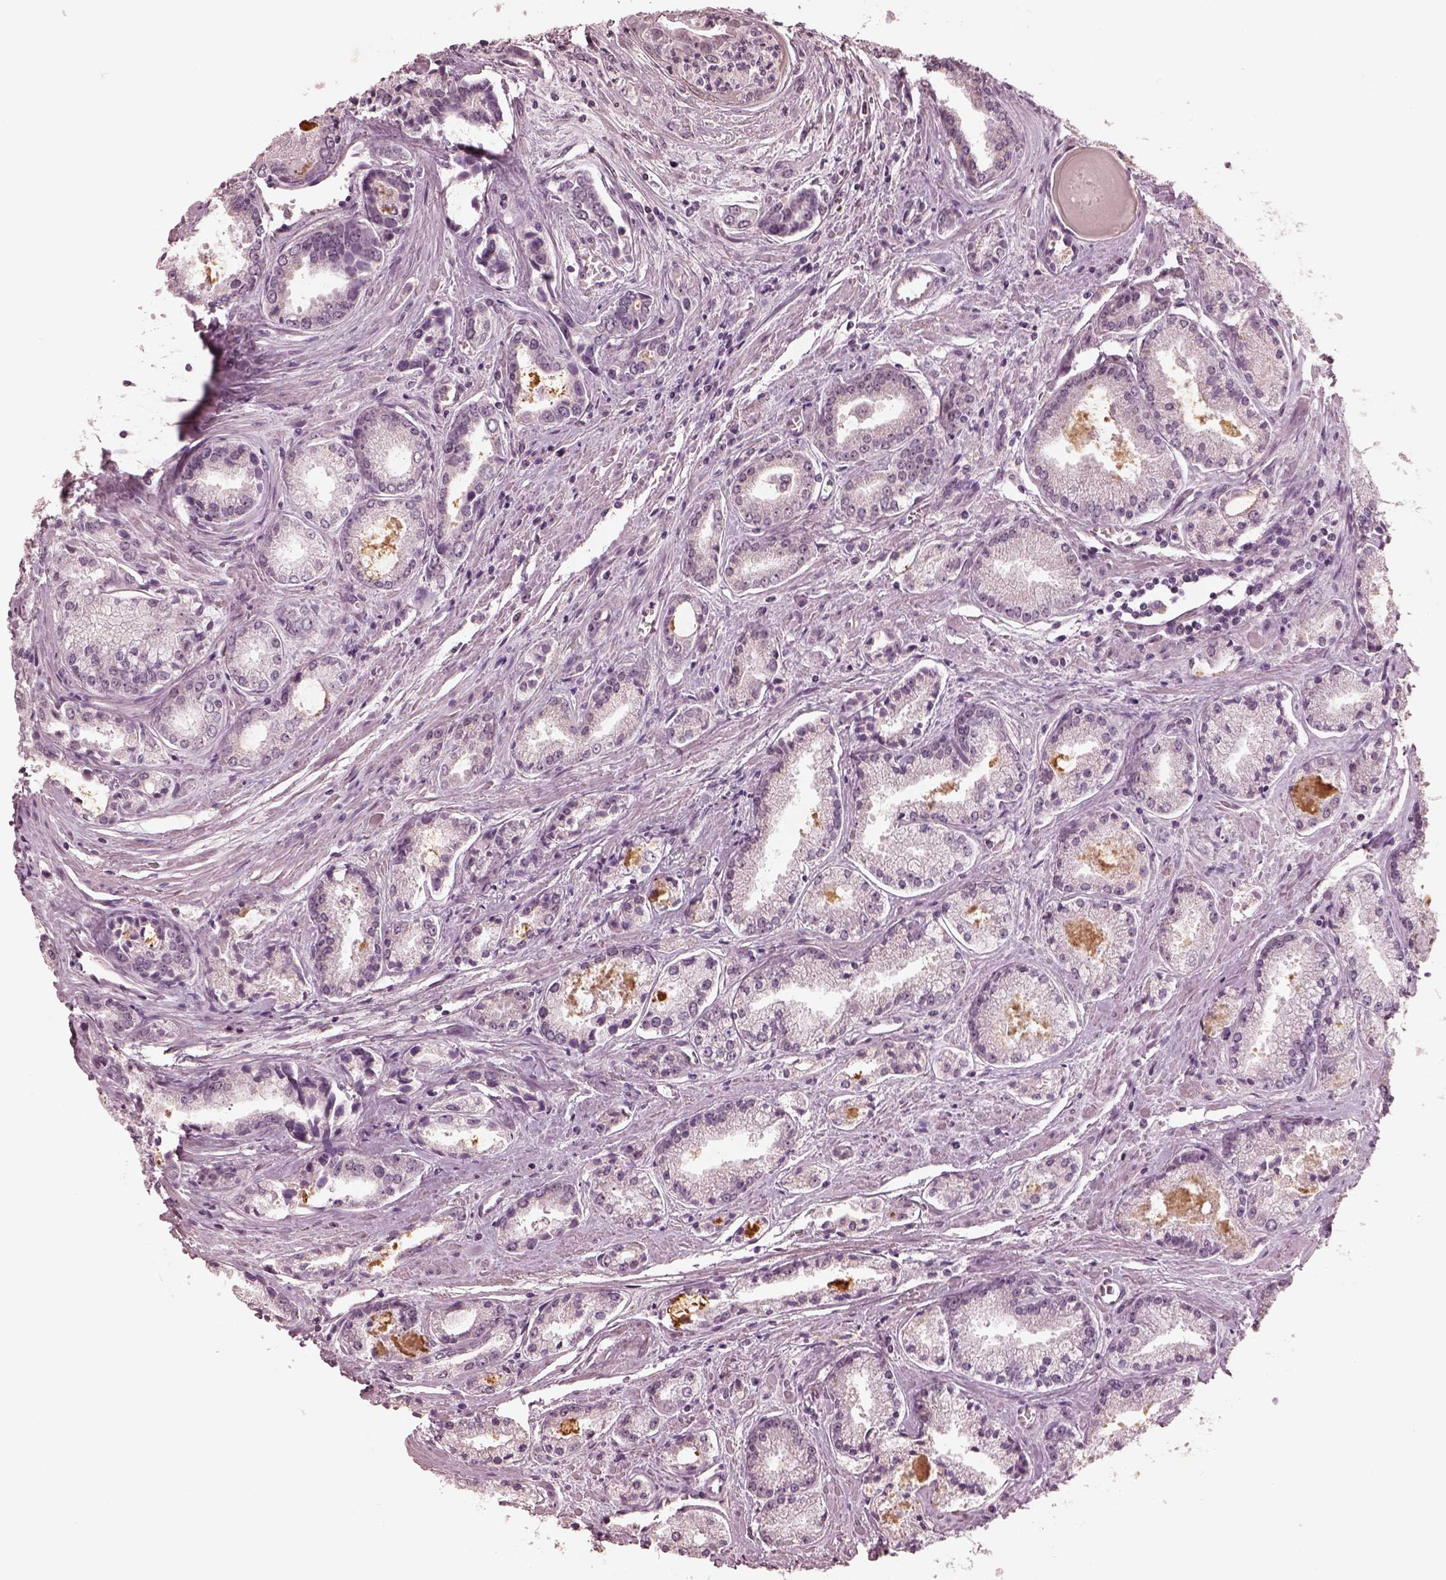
{"staining": {"intensity": "negative", "quantity": "none", "location": "none"}, "tissue": "prostate cancer", "cell_type": "Tumor cells", "image_type": "cancer", "snomed": [{"axis": "morphology", "description": "Adenocarcinoma, NOS"}, {"axis": "topography", "description": "Prostate"}], "caption": "DAB (3,3'-diaminobenzidine) immunohistochemical staining of prostate cancer (adenocarcinoma) displays no significant positivity in tumor cells.", "gene": "IQCG", "patient": {"sex": "male", "age": 72}}